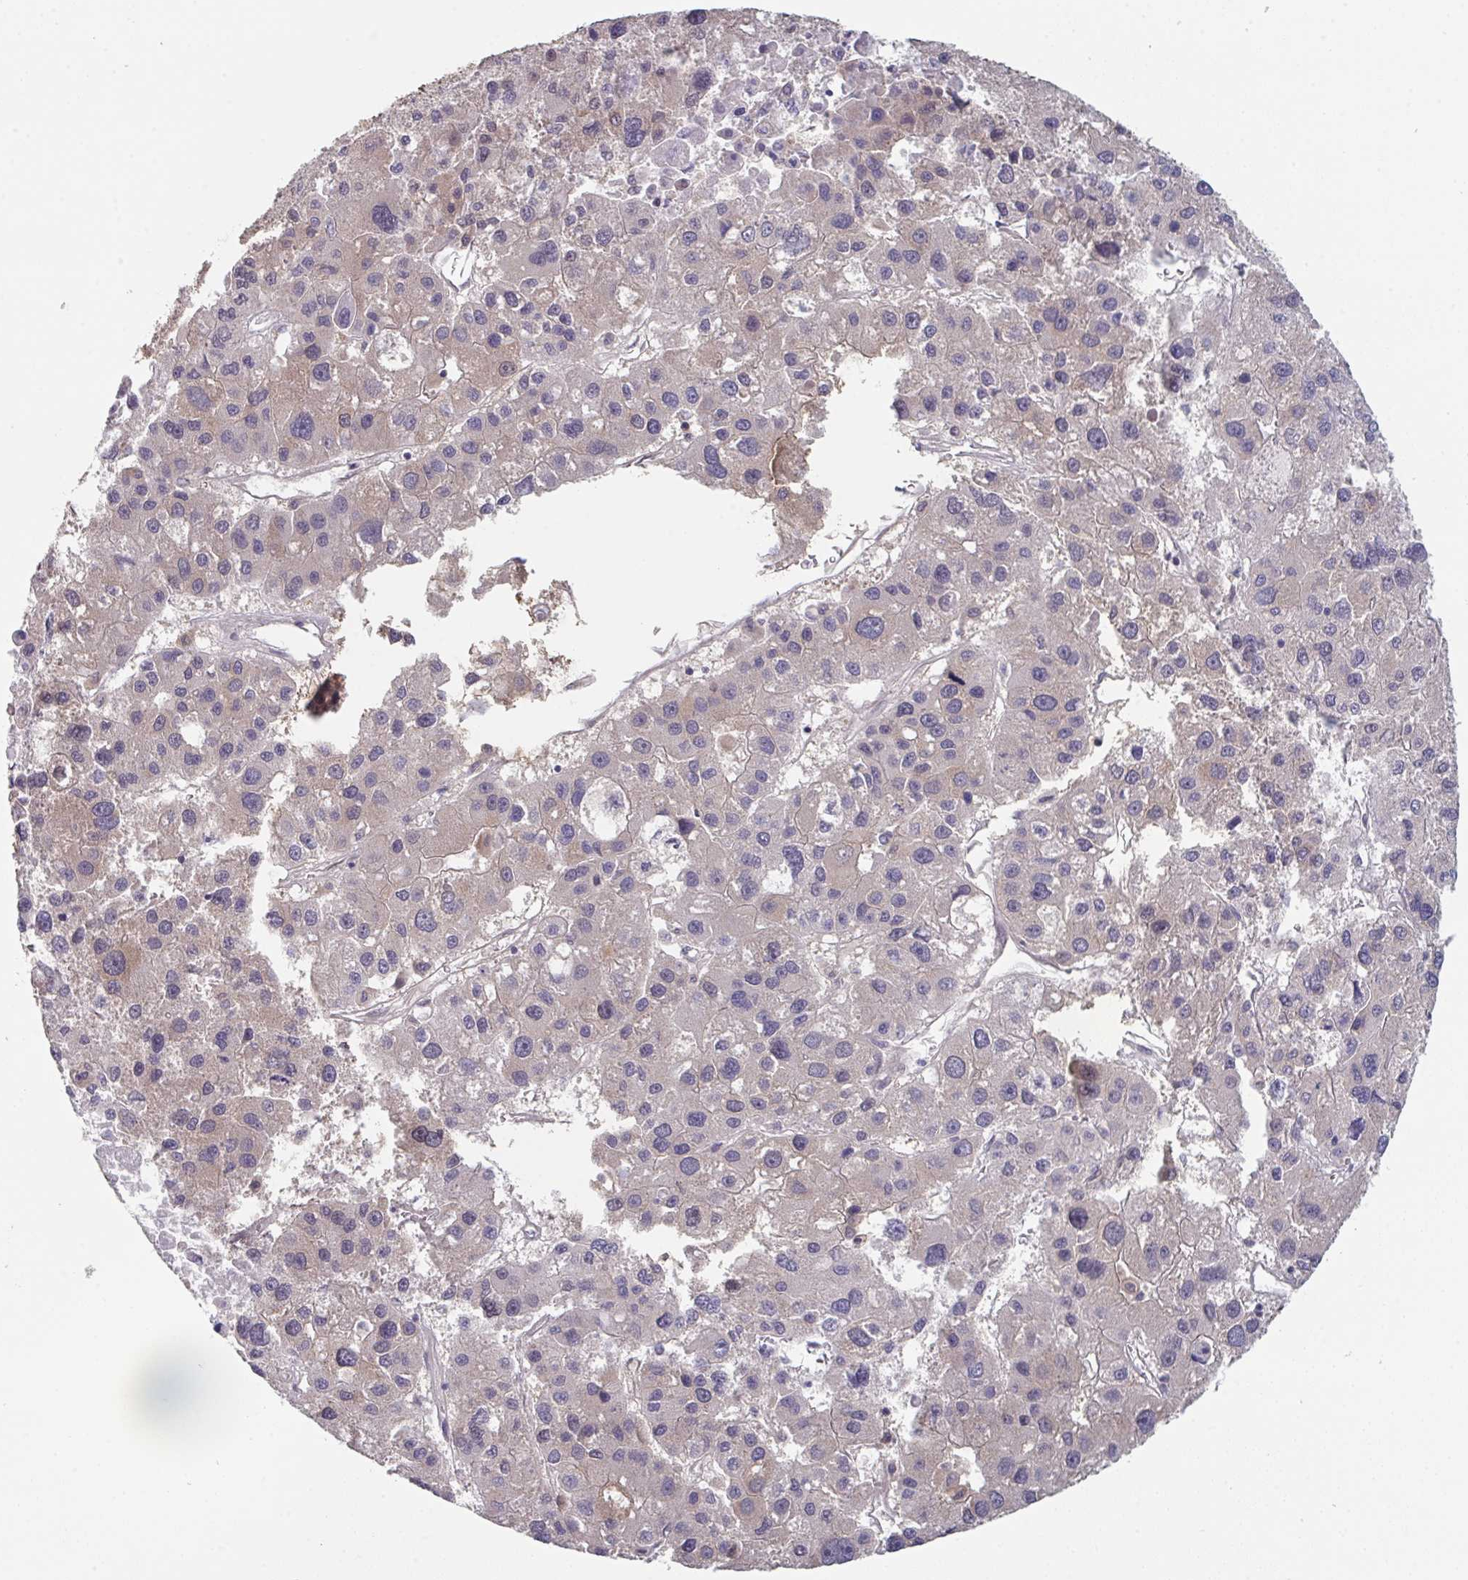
{"staining": {"intensity": "negative", "quantity": "none", "location": "none"}, "tissue": "liver cancer", "cell_type": "Tumor cells", "image_type": "cancer", "snomed": [{"axis": "morphology", "description": "Carcinoma, Hepatocellular, NOS"}, {"axis": "topography", "description": "Liver"}], "caption": "The image exhibits no significant staining in tumor cells of liver cancer.", "gene": "PTPRD", "patient": {"sex": "male", "age": 73}}